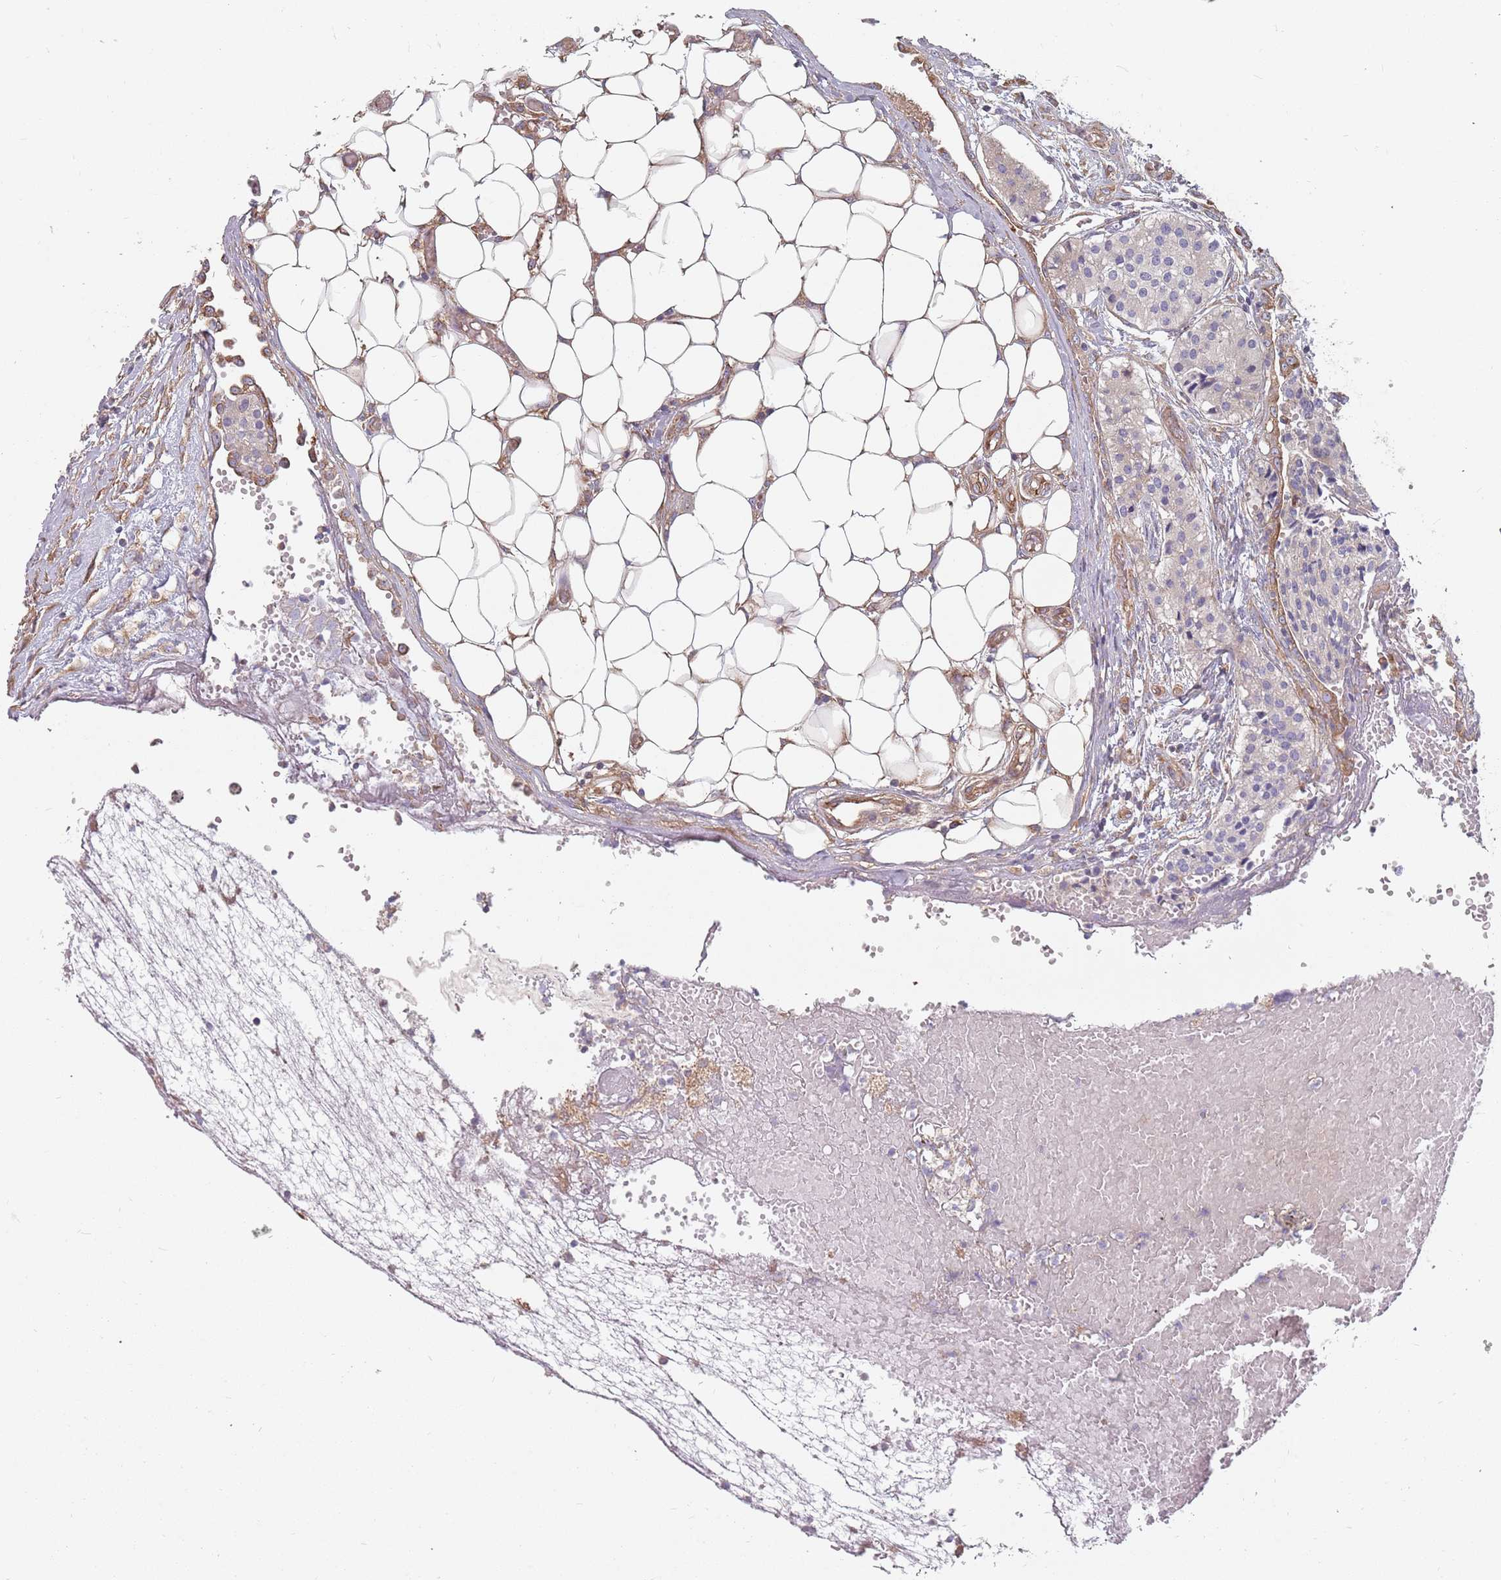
{"staining": {"intensity": "negative", "quantity": "none", "location": "none"}, "tissue": "carcinoid", "cell_type": "Tumor cells", "image_type": "cancer", "snomed": [{"axis": "morphology", "description": "Carcinoid, malignant, NOS"}, {"axis": "topography", "description": "Colon"}], "caption": "Immunohistochemical staining of carcinoid shows no significant expression in tumor cells.", "gene": "SPDL1", "patient": {"sex": "female", "age": 52}}